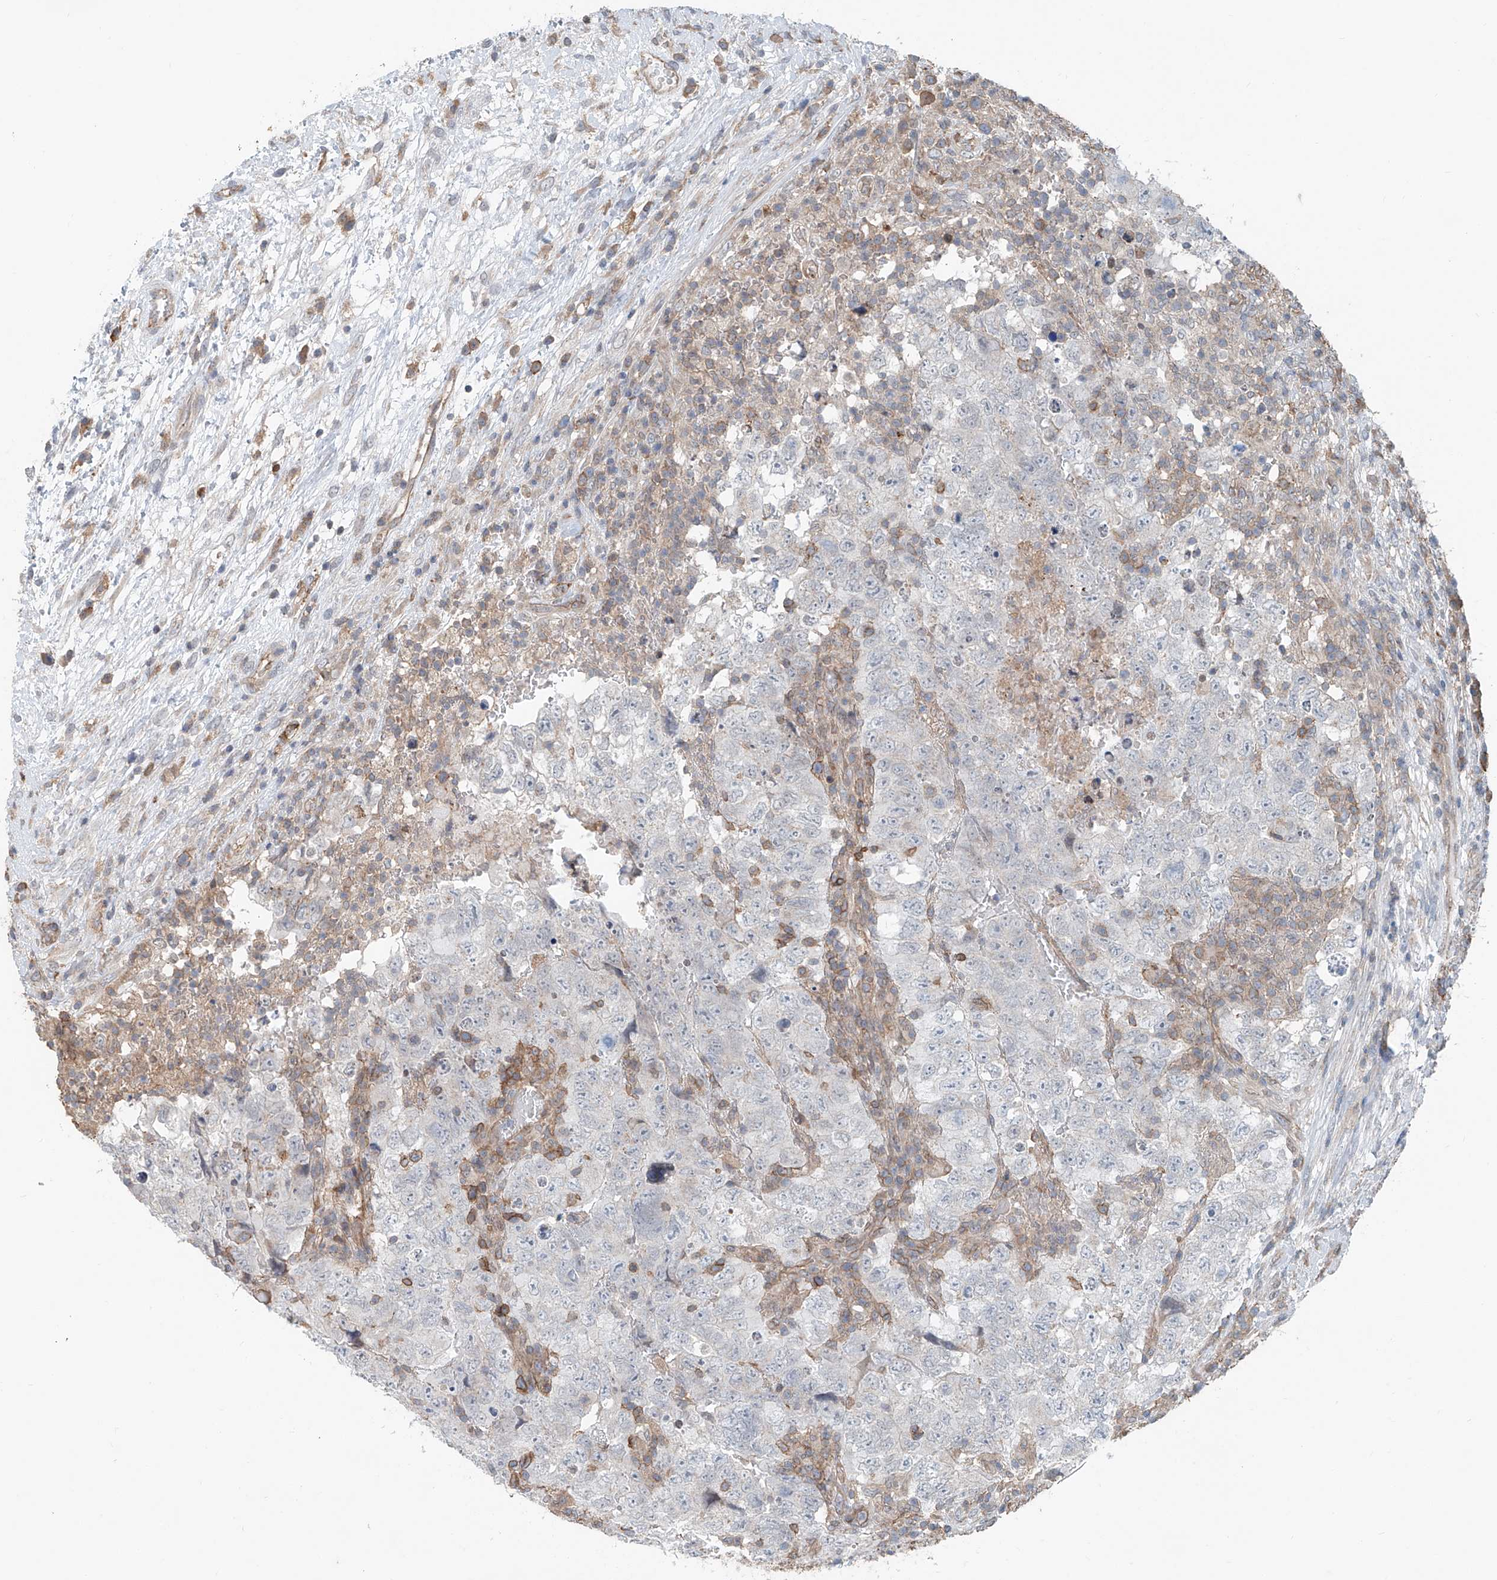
{"staining": {"intensity": "negative", "quantity": "none", "location": "none"}, "tissue": "testis cancer", "cell_type": "Tumor cells", "image_type": "cancer", "snomed": [{"axis": "morphology", "description": "Carcinoma, Embryonal, NOS"}, {"axis": "topography", "description": "Testis"}], "caption": "Protein analysis of testis embryonal carcinoma displays no significant staining in tumor cells.", "gene": "KCNK10", "patient": {"sex": "male", "age": 37}}